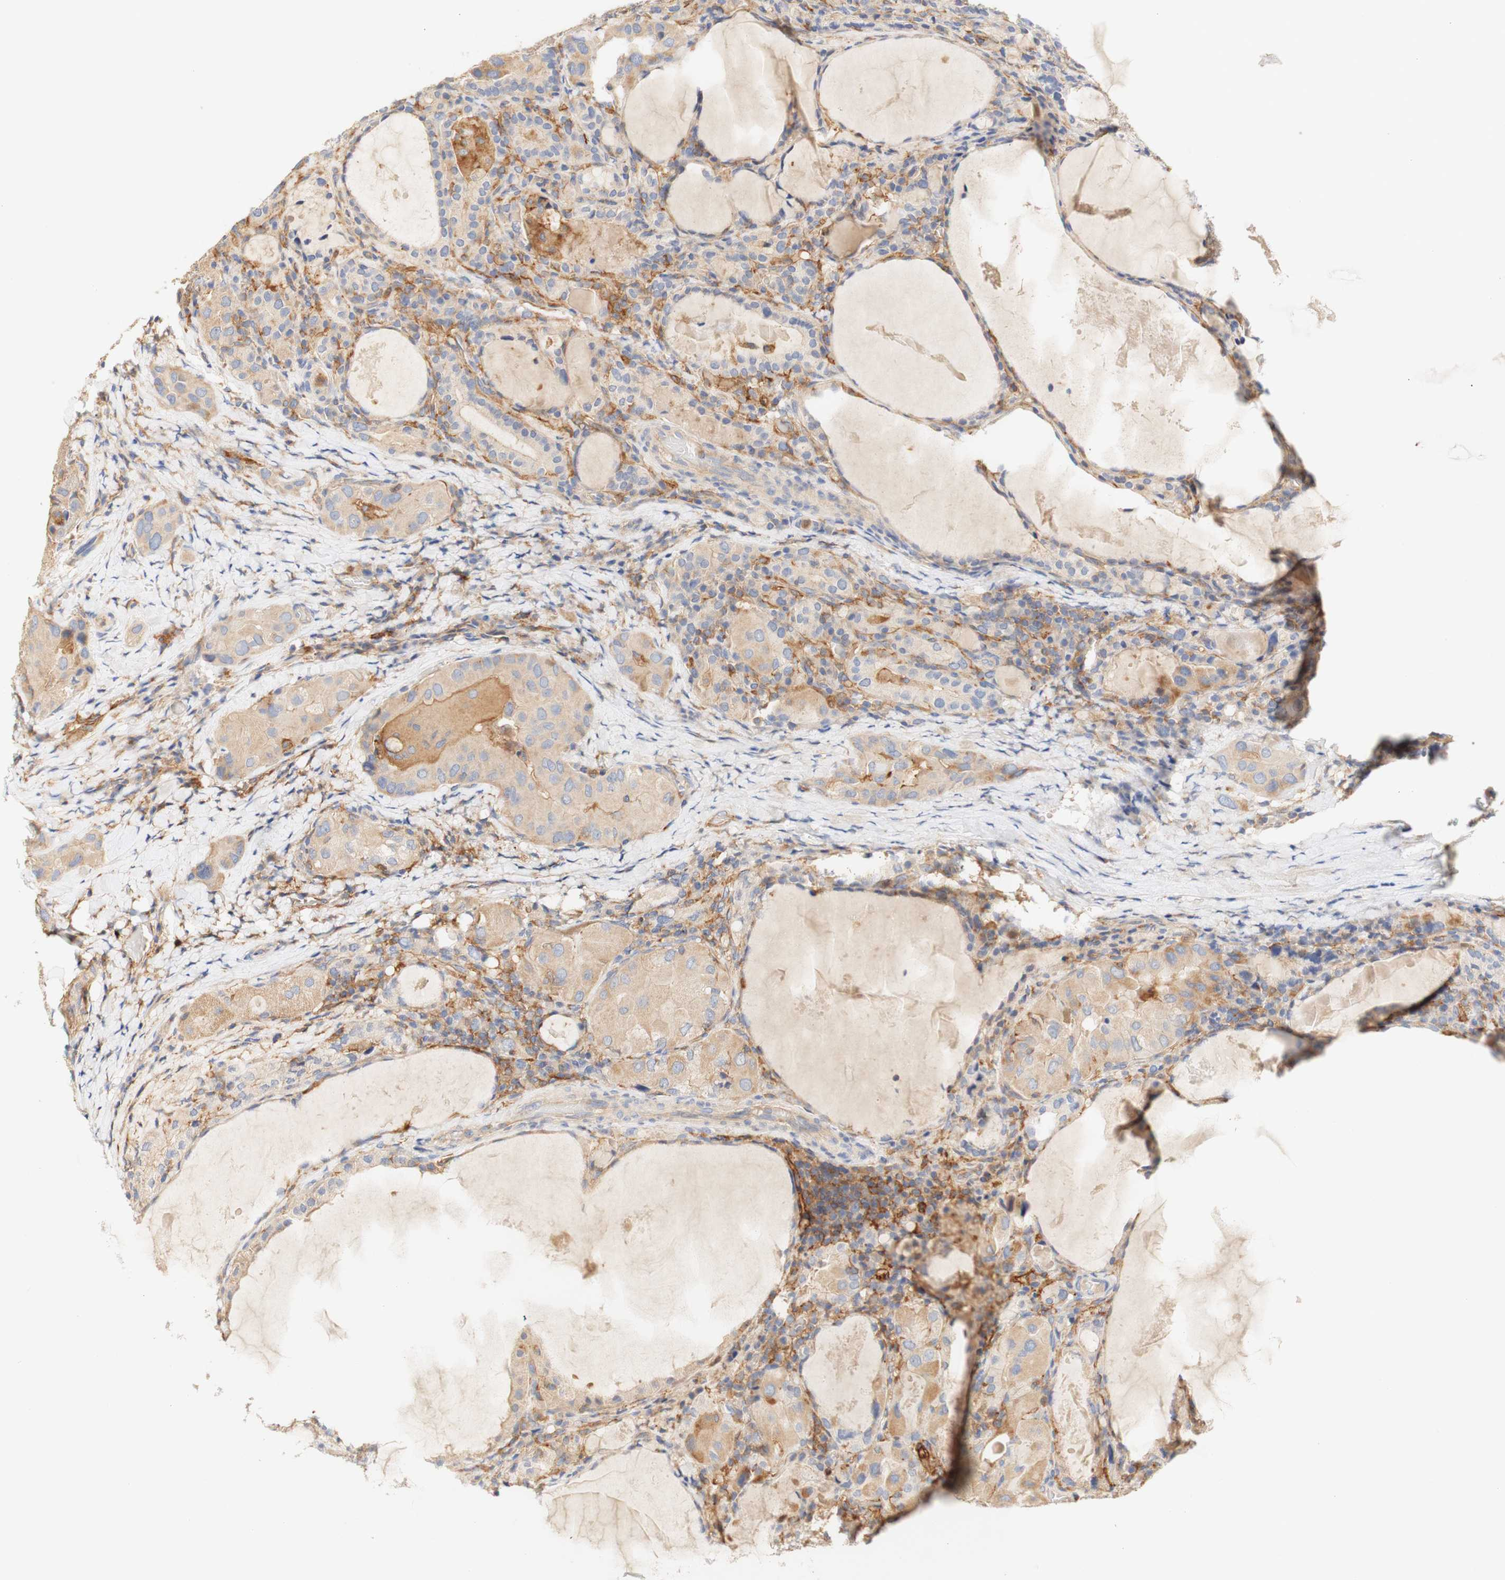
{"staining": {"intensity": "weak", "quantity": "25%-75%", "location": "cytoplasmic/membranous"}, "tissue": "thyroid cancer", "cell_type": "Tumor cells", "image_type": "cancer", "snomed": [{"axis": "morphology", "description": "Papillary adenocarcinoma, NOS"}, {"axis": "topography", "description": "Thyroid gland"}], "caption": "An IHC image of tumor tissue is shown. Protein staining in brown highlights weak cytoplasmic/membranous positivity in thyroid cancer (papillary adenocarcinoma) within tumor cells.", "gene": "PCDH7", "patient": {"sex": "female", "age": 42}}